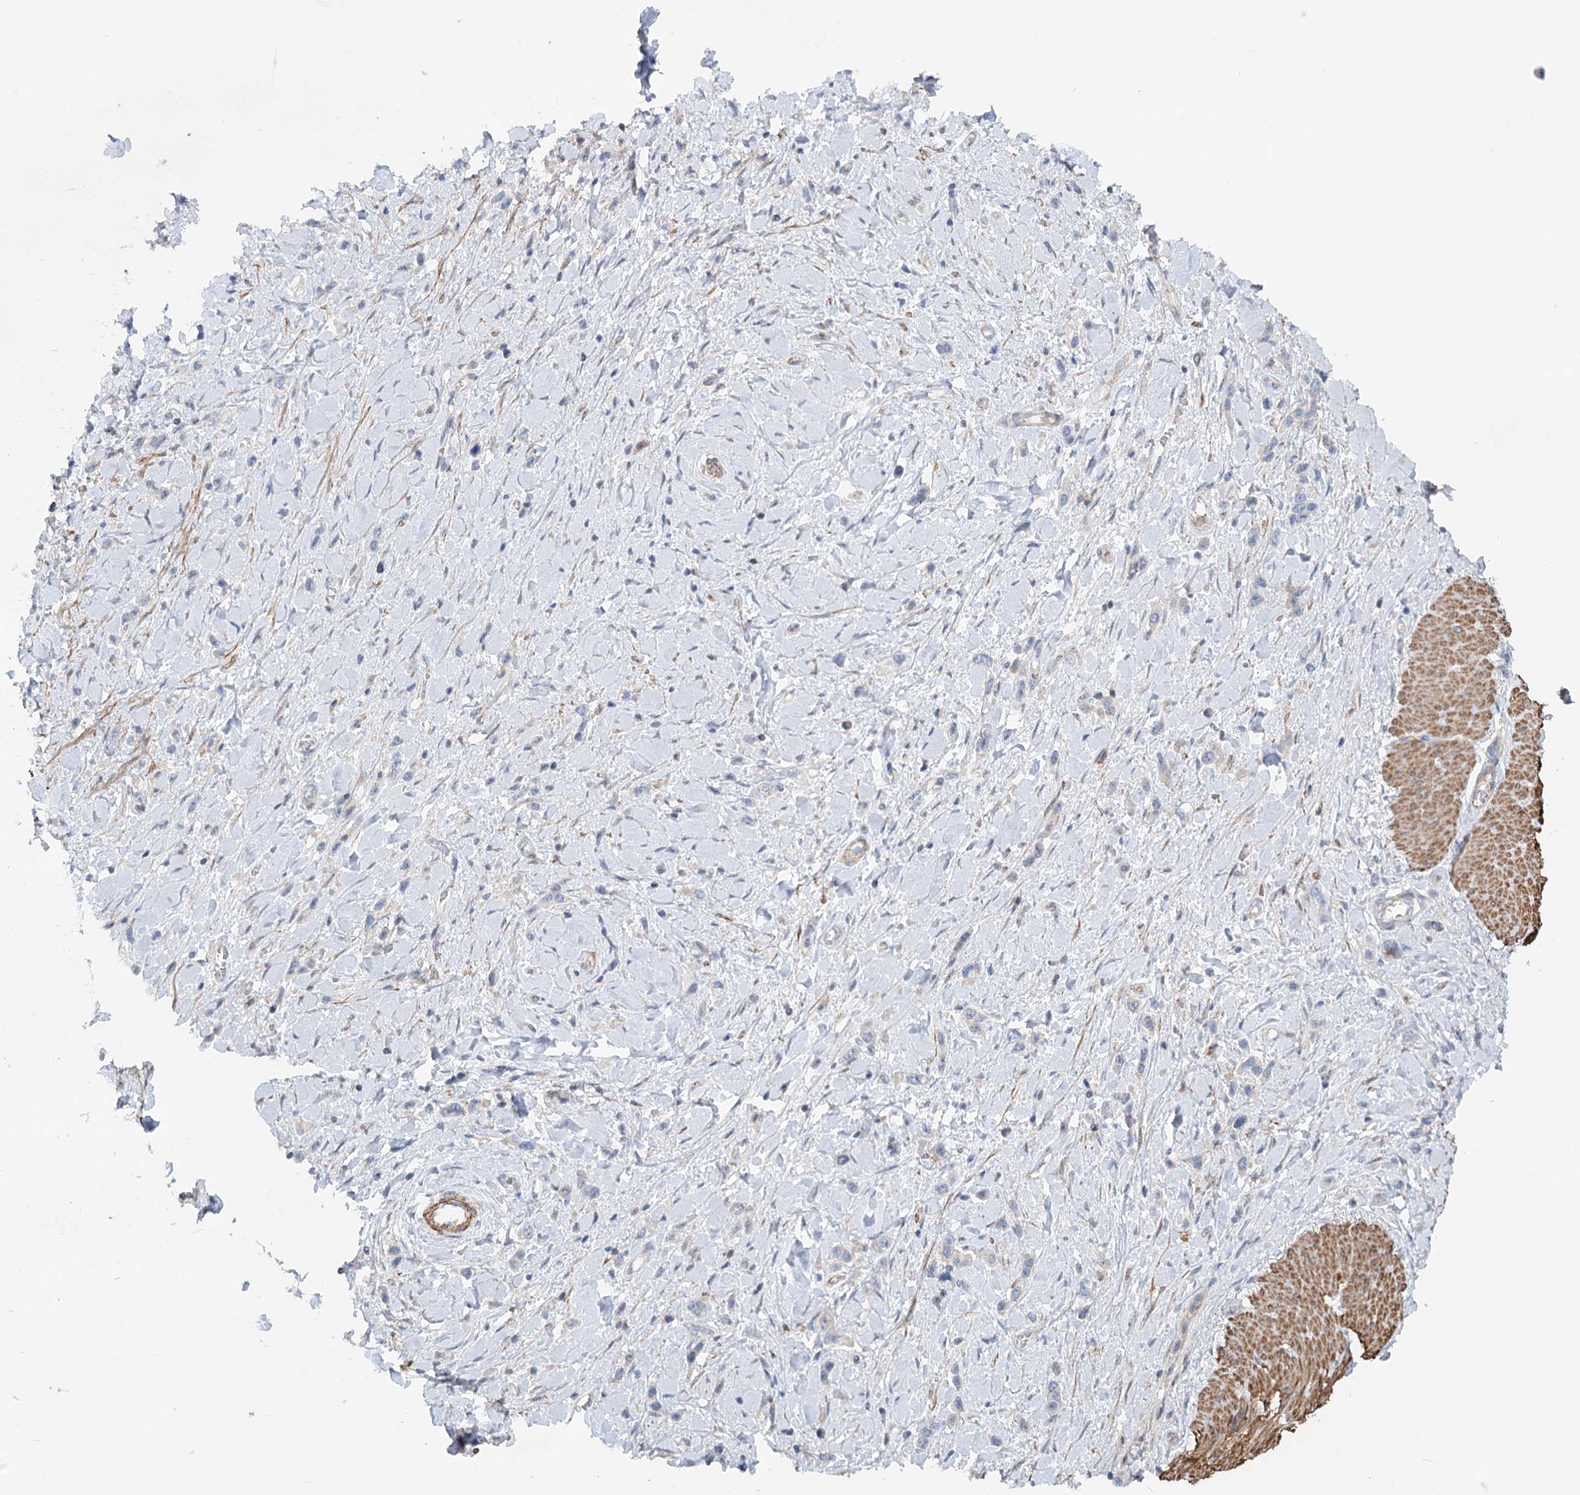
{"staining": {"intensity": "negative", "quantity": "none", "location": "none"}, "tissue": "stomach cancer", "cell_type": "Tumor cells", "image_type": "cancer", "snomed": [{"axis": "morphology", "description": "Normal tissue, NOS"}, {"axis": "morphology", "description": "Adenocarcinoma, NOS"}, {"axis": "topography", "description": "Stomach, upper"}, {"axis": "topography", "description": "Stomach"}], "caption": "IHC photomicrograph of neoplastic tissue: human stomach cancer (adenocarcinoma) stained with DAB (3,3'-diaminobenzidine) displays no significant protein positivity in tumor cells. (DAB immunohistochemistry with hematoxylin counter stain).", "gene": "LARP1B", "patient": {"sex": "female", "age": 65}}